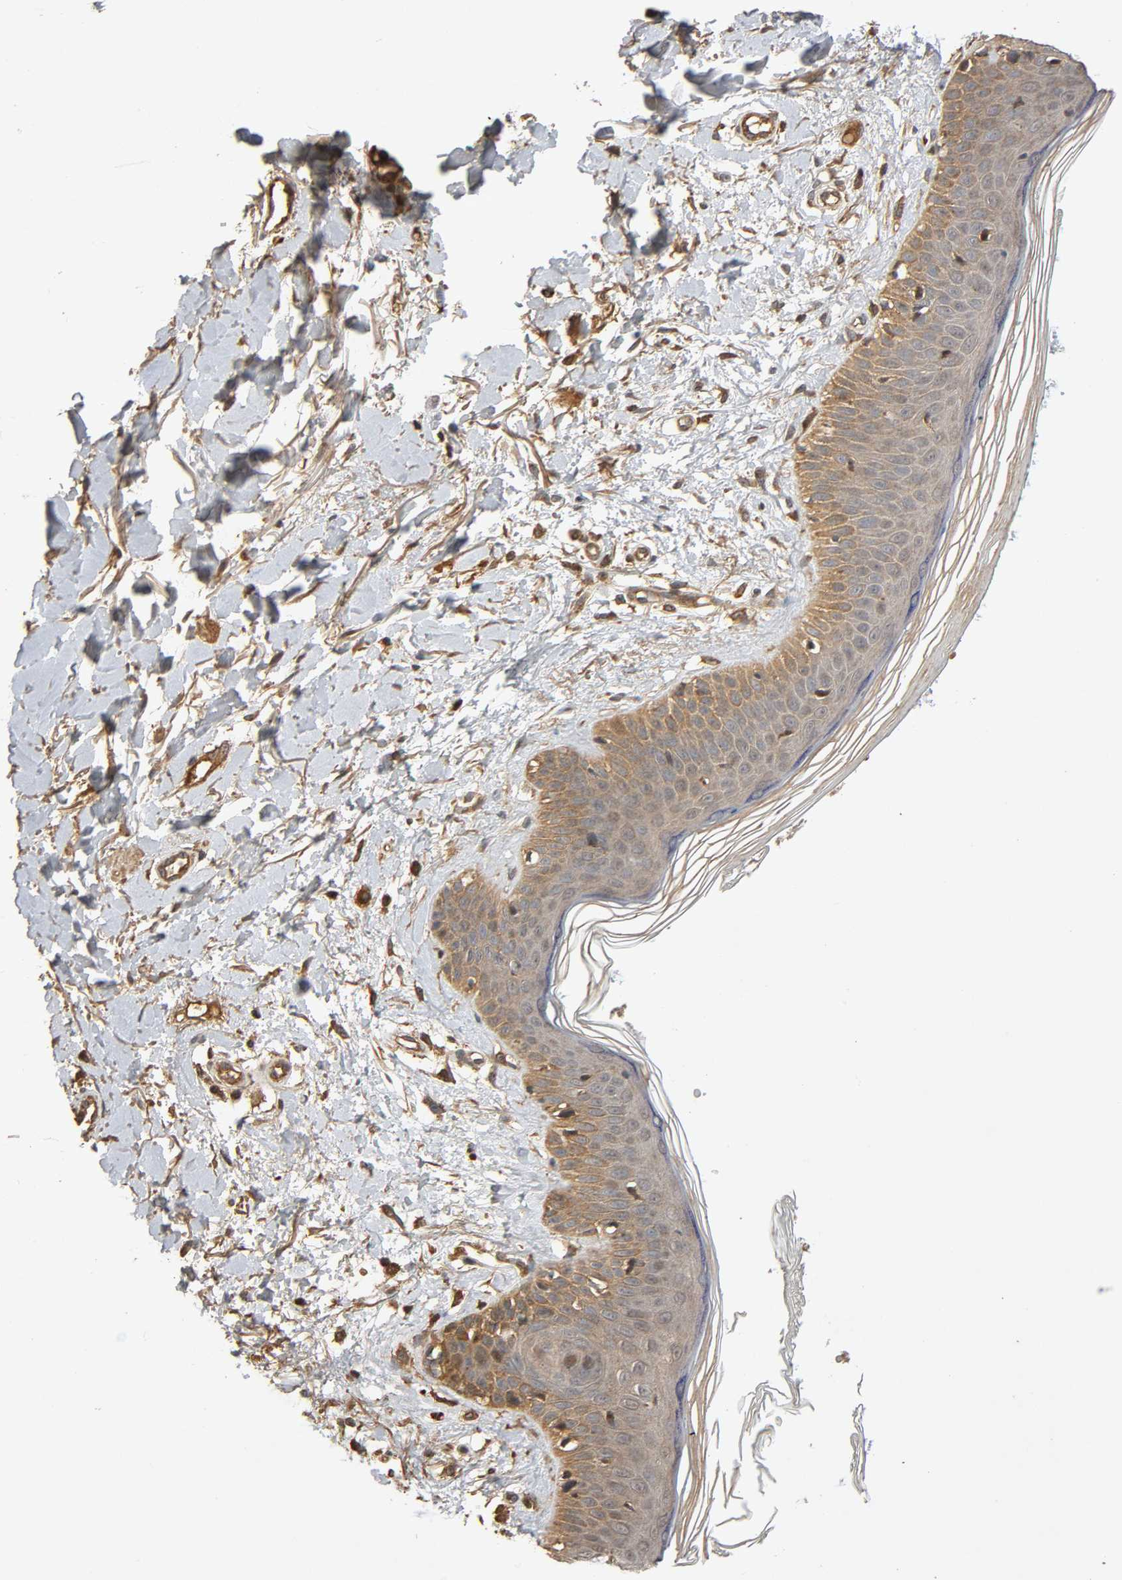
{"staining": {"intensity": "moderate", "quantity": ">75%", "location": "cytoplasmic/membranous"}, "tissue": "skin", "cell_type": "Fibroblasts", "image_type": "normal", "snomed": [{"axis": "morphology", "description": "Normal tissue, NOS"}, {"axis": "topography", "description": "Skin"}], "caption": "Unremarkable skin was stained to show a protein in brown. There is medium levels of moderate cytoplasmic/membranous positivity in approximately >75% of fibroblasts.", "gene": "MAP3K8", "patient": {"sex": "female", "age": 56}}